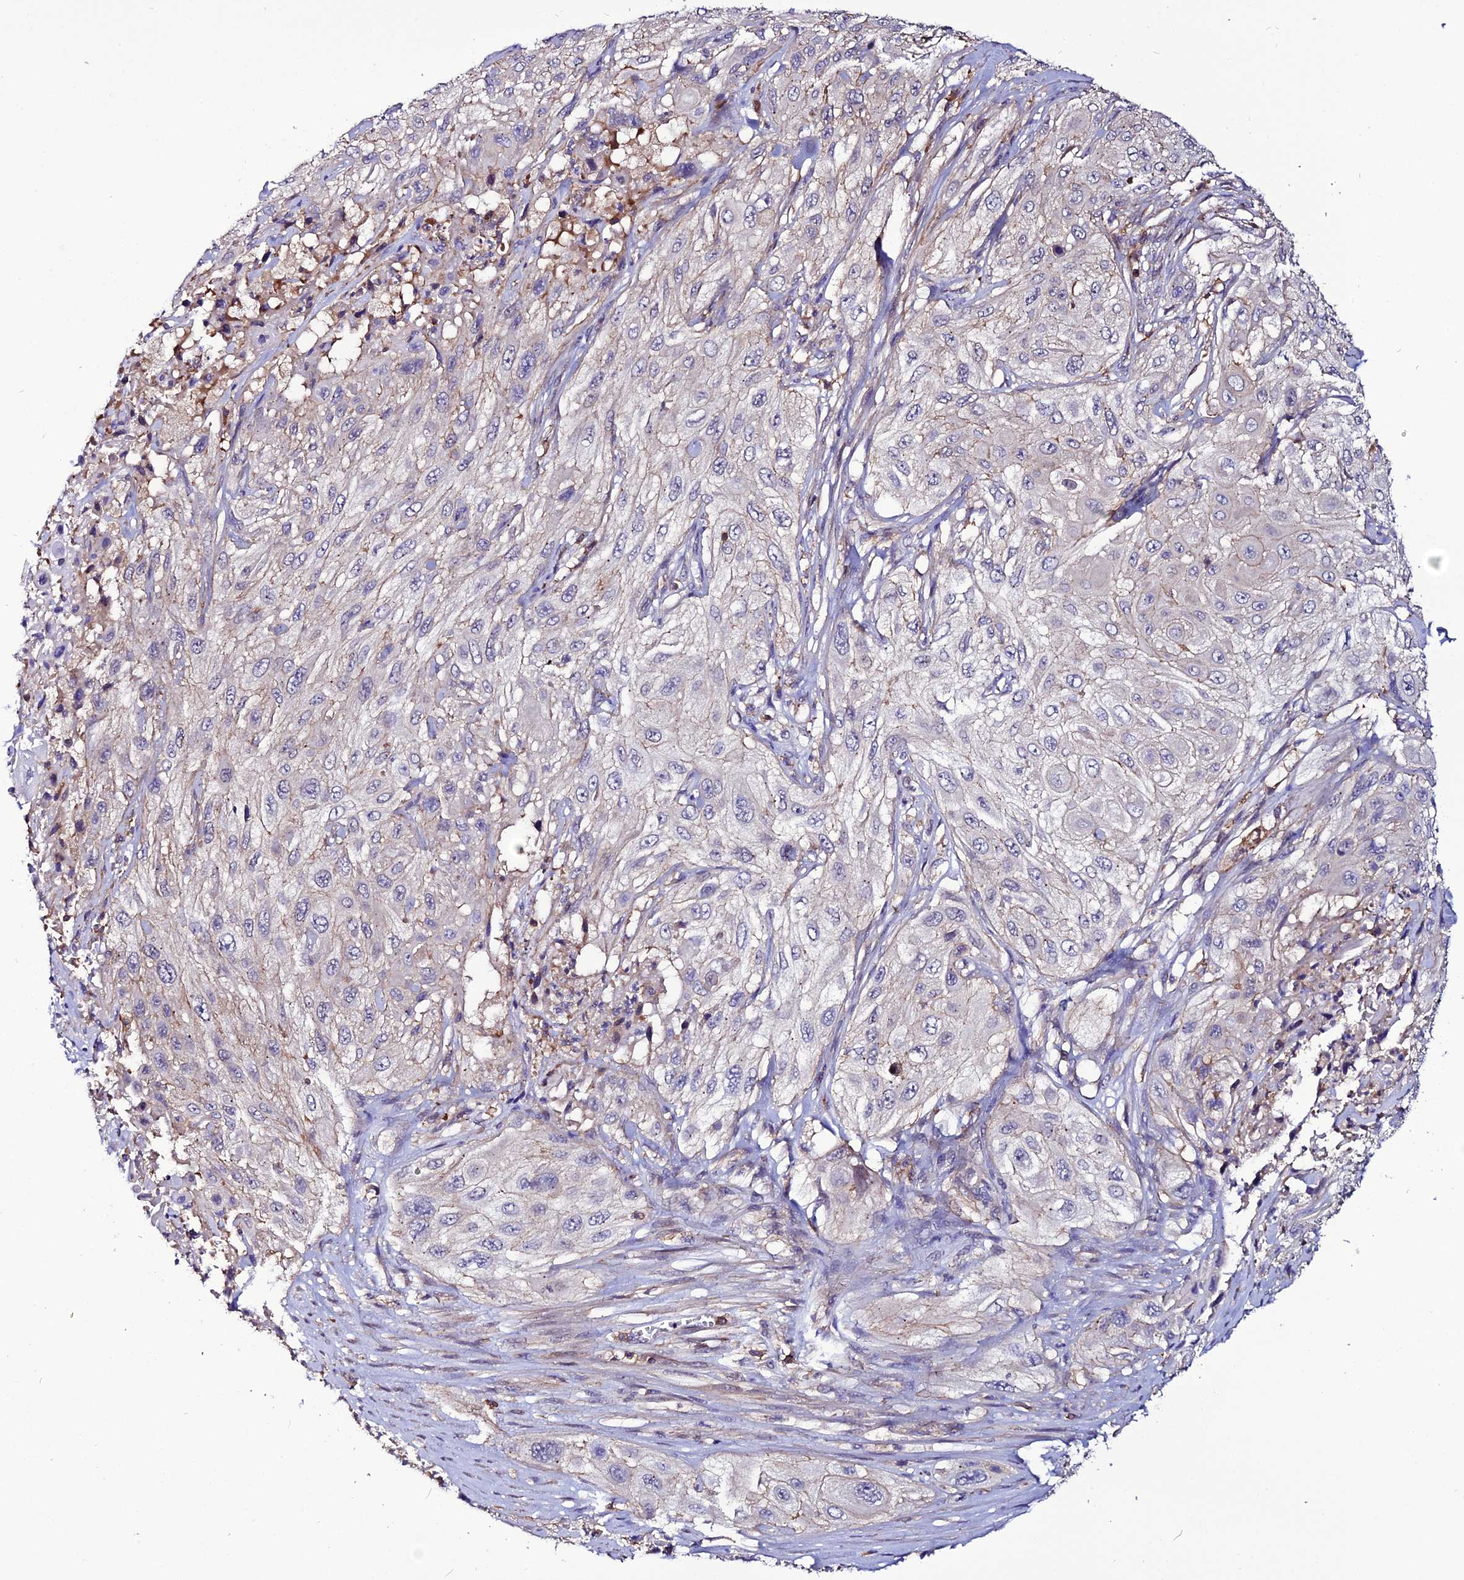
{"staining": {"intensity": "moderate", "quantity": "25%-75%", "location": "cytoplasmic/membranous"}, "tissue": "cervical cancer", "cell_type": "Tumor cells", "image_type": "cancer", "snomed": [{"axis": "morphology", "description": "Squamous cell carcinoma, NOS"}, {"axis": "topography", "description": "Cervix"}], "caption": "Cervical cancer (squamous cell carcinoma) stained for a protein reveals moderate cytoplasmic/membranous positivity in tumor cells. The staining was performed using DAB (3,3'-diaminobenzidine) to visualize the protein expression in brown, while the nuclei were stained in blue with hematoxylin (Magnification: 20x).", "gene": "USP17L15", "patient": {"sex": "female", "age": 42}}